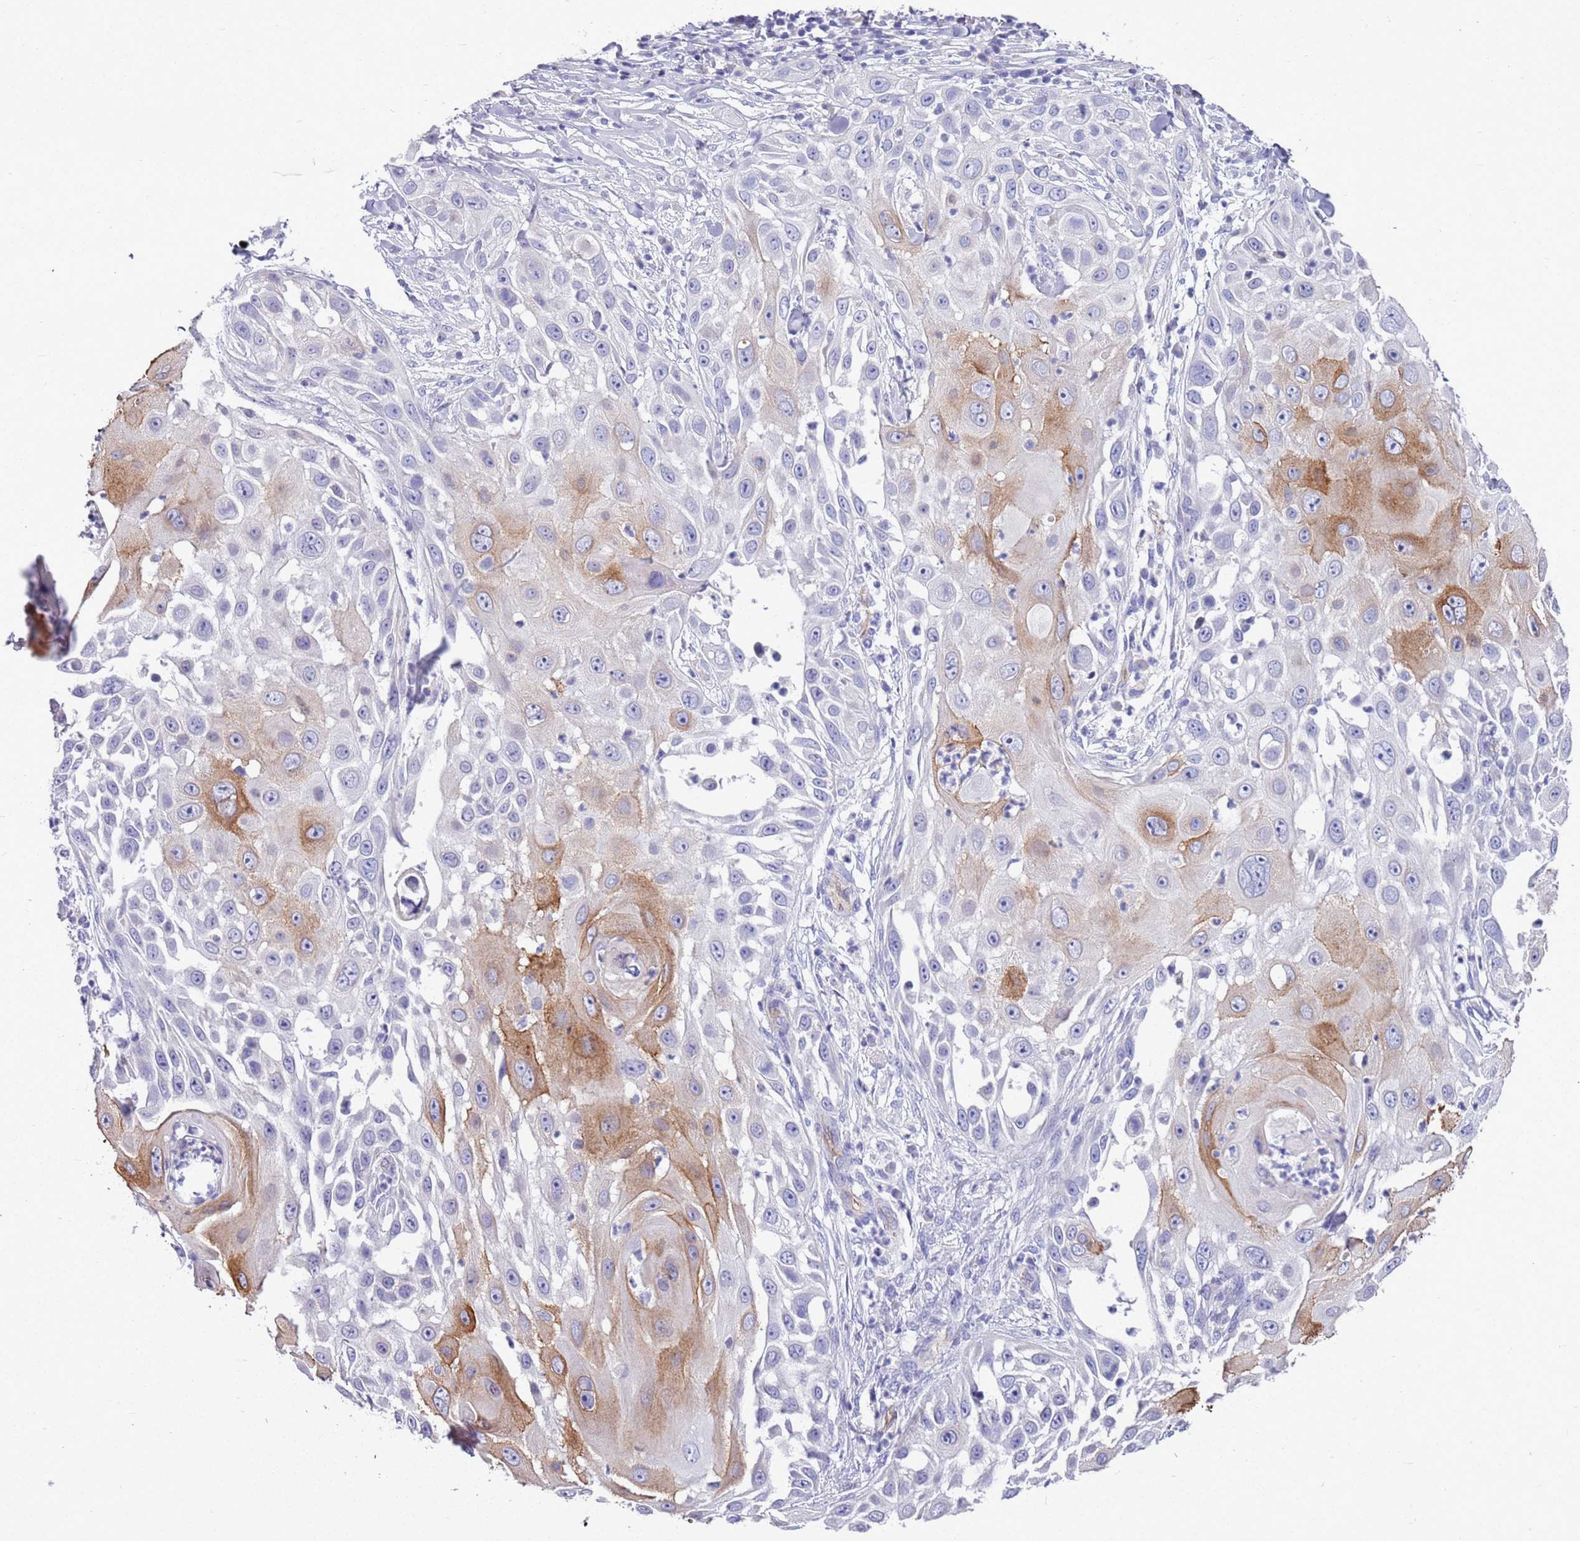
{"staining": {"intensity": "moderate", "quantity": "<25%", "location": "cytoplasmic/membranous"}, "tissue": "skin cancer", "cell_type": "Tumor cells", "image_type": "cancer", "snomed": [{"axis": "morphology", "description": "Squamous cell carcinoma, NOS"}, {"axis": "topography", "description": "Skin"}], "caption": "Skin cancer was stained to show a protein in brown. There is low levels of moderate cytoplasmic/membranous staining in about <25% of tumor cells.", "gene": "BRMS1L", "patient": {"sex": "female", "age": 44}}